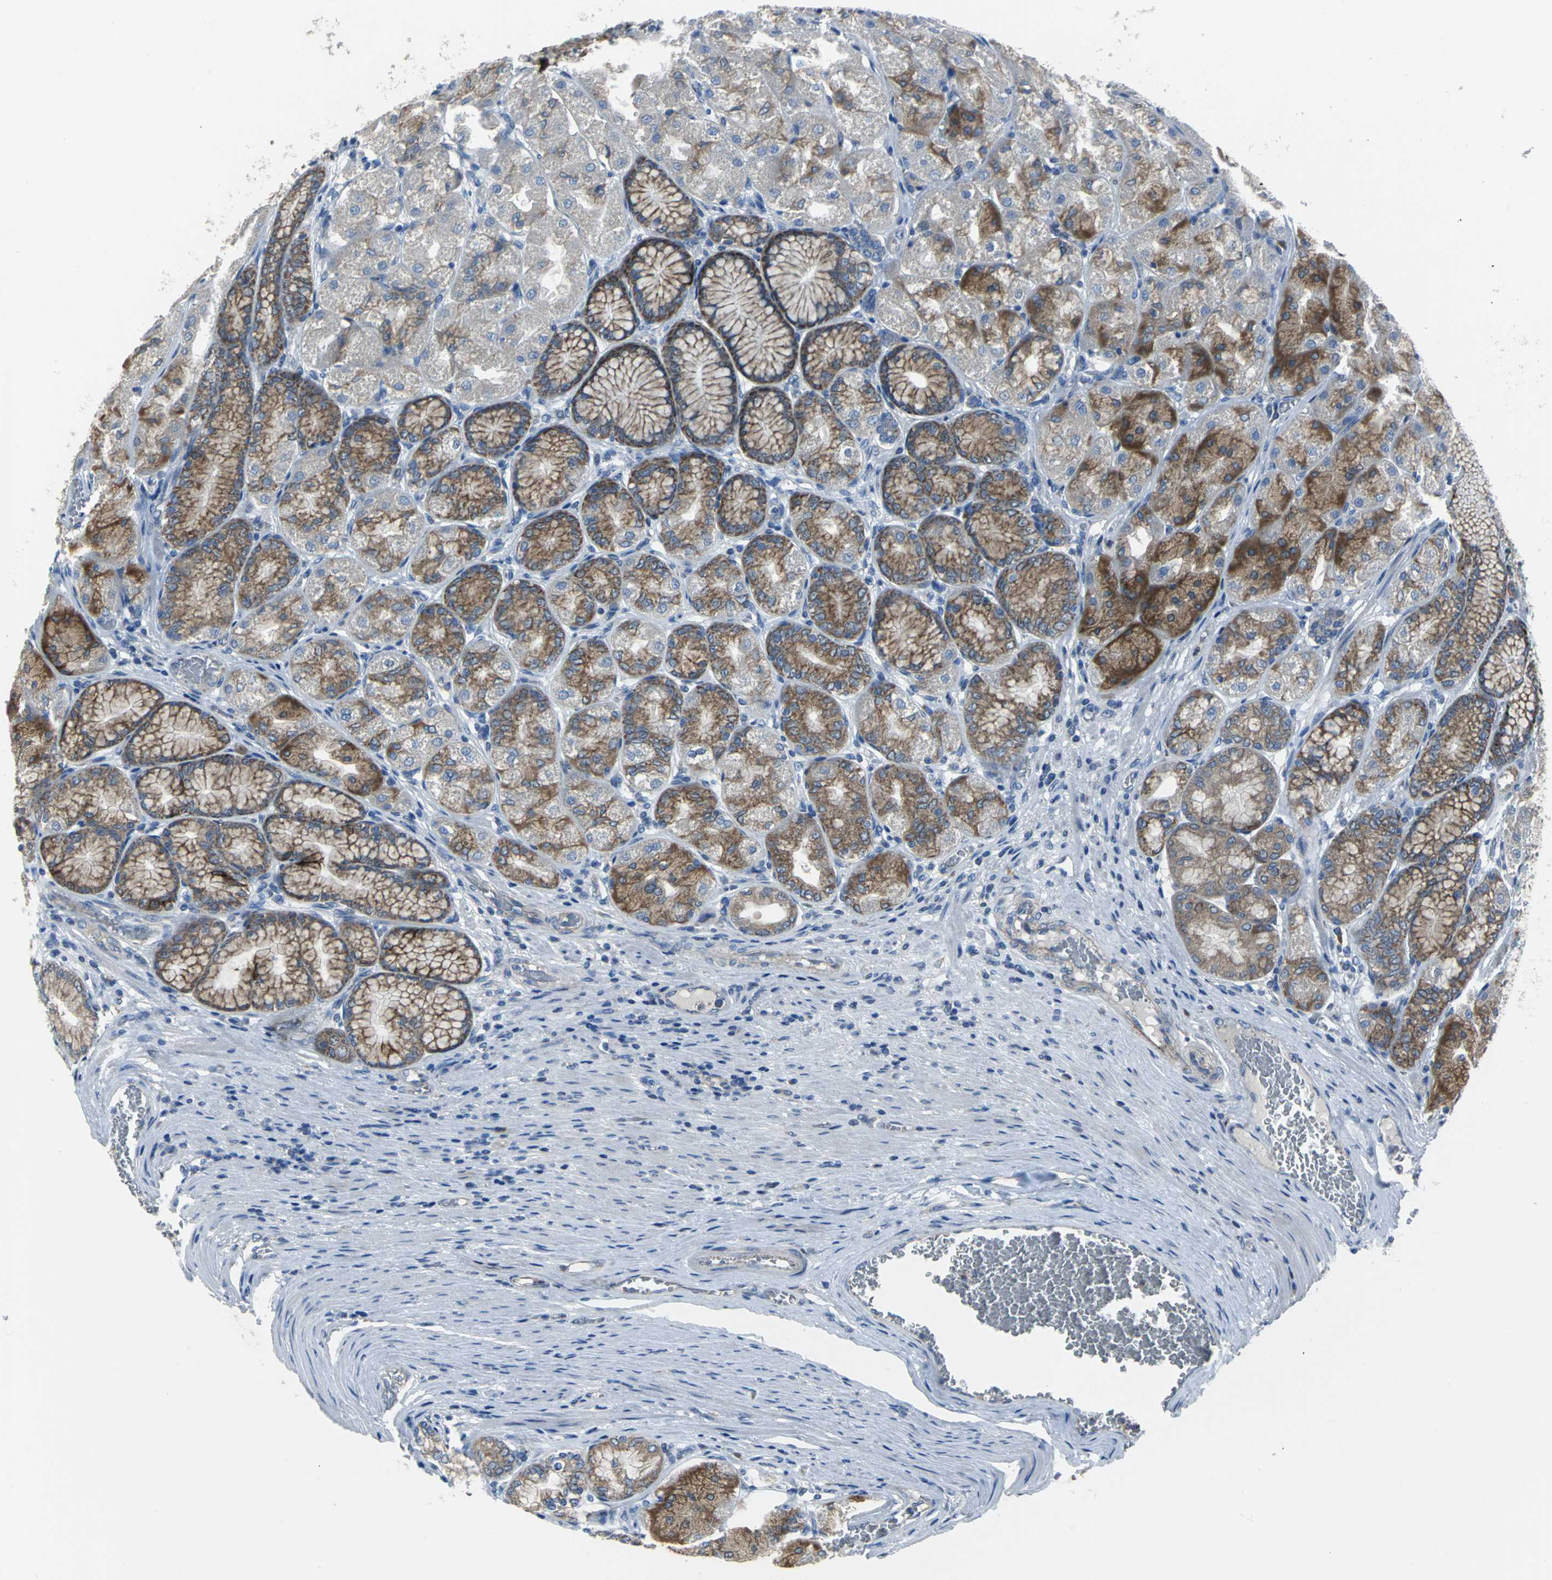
{"staining": {"intensity": "moderate", "quantity": "25%-75%", "location": "cytoplasmic/membranous"}, "tissue": "stomach", "cell_type": "Glandular cells", "image_type": "normal", "snomed": [{"axis": "morphology", "description": "Normal tissue, NOS"}, {"axis": "morphology", "description": "Adenocarcinoma, NOS"}, {"axis": "topography", "description": "Stomach"}, {"axis": "topography", "description": "Stomach, lower"}], "caption": "Human stomach stained for a protein (brown) exhibits moderate cytoplasmic/membranous positive staining in approximately 25%-75% of glandular cells.", "gene": "EIF5A", "patient": {"sex": "female", "age": 65}}